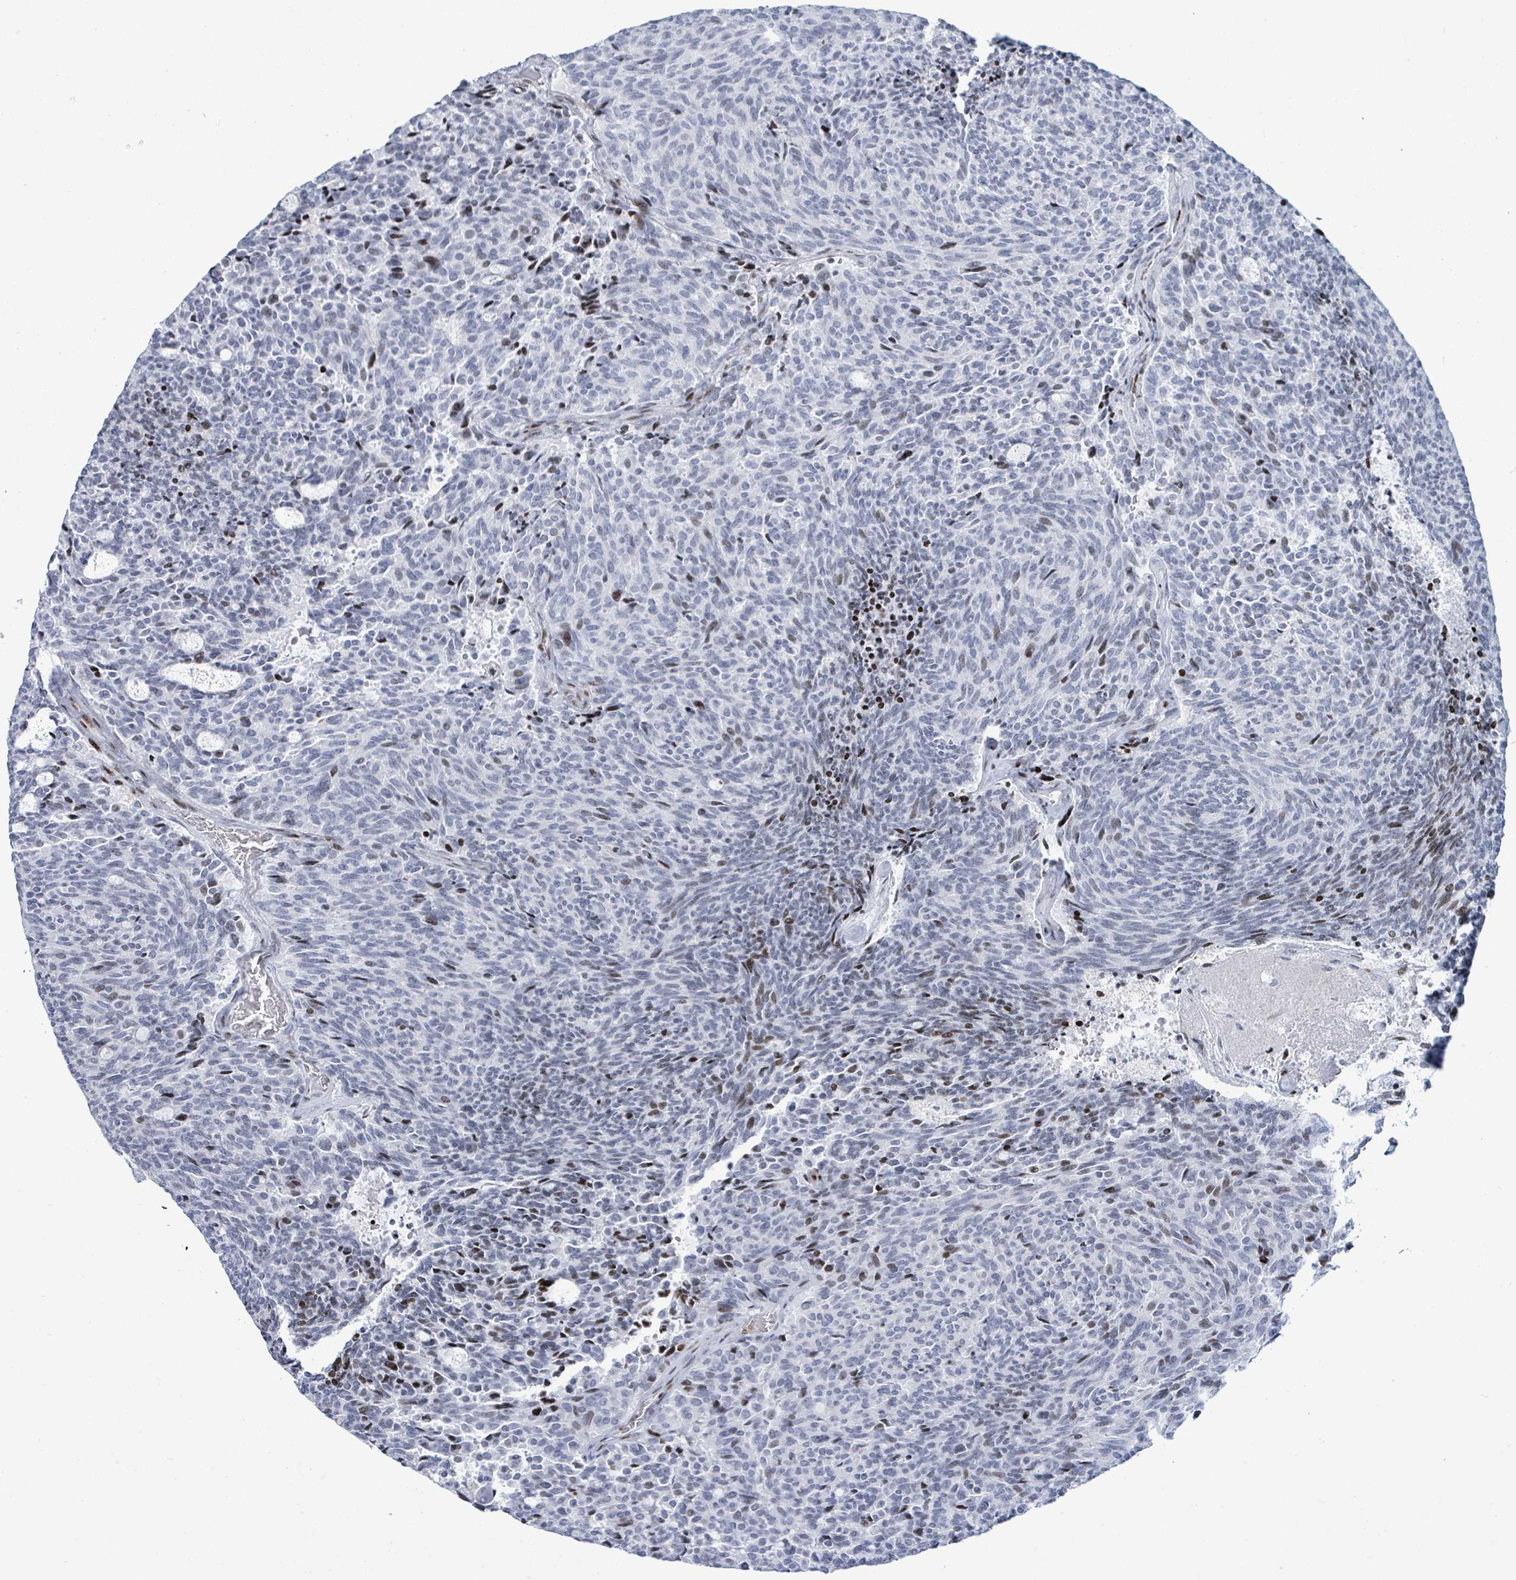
{"staining": {"intensity": "weak", "quantity": "<25%", "location": "nuclear"}, "tissue": "carcinoid", "cell_type": "Tumor cells", "image_type": "cancer", "snomed": [{"axis": "morphology", "description": "Carcinoid, malignant, NOS"}, {"axis": "topography", "description": "Pancreas"}], "caption": "Immunohistochemical staining of human carcinoid exhibits no significant positivity in tumor cells. (Brightfield microscopy of DAB (3,3'-diaminobenzidine) immunohistochemistry (IHC) at high magnification).", "gene": "MALL", "patient": {"sex": "female", "age": 54}}